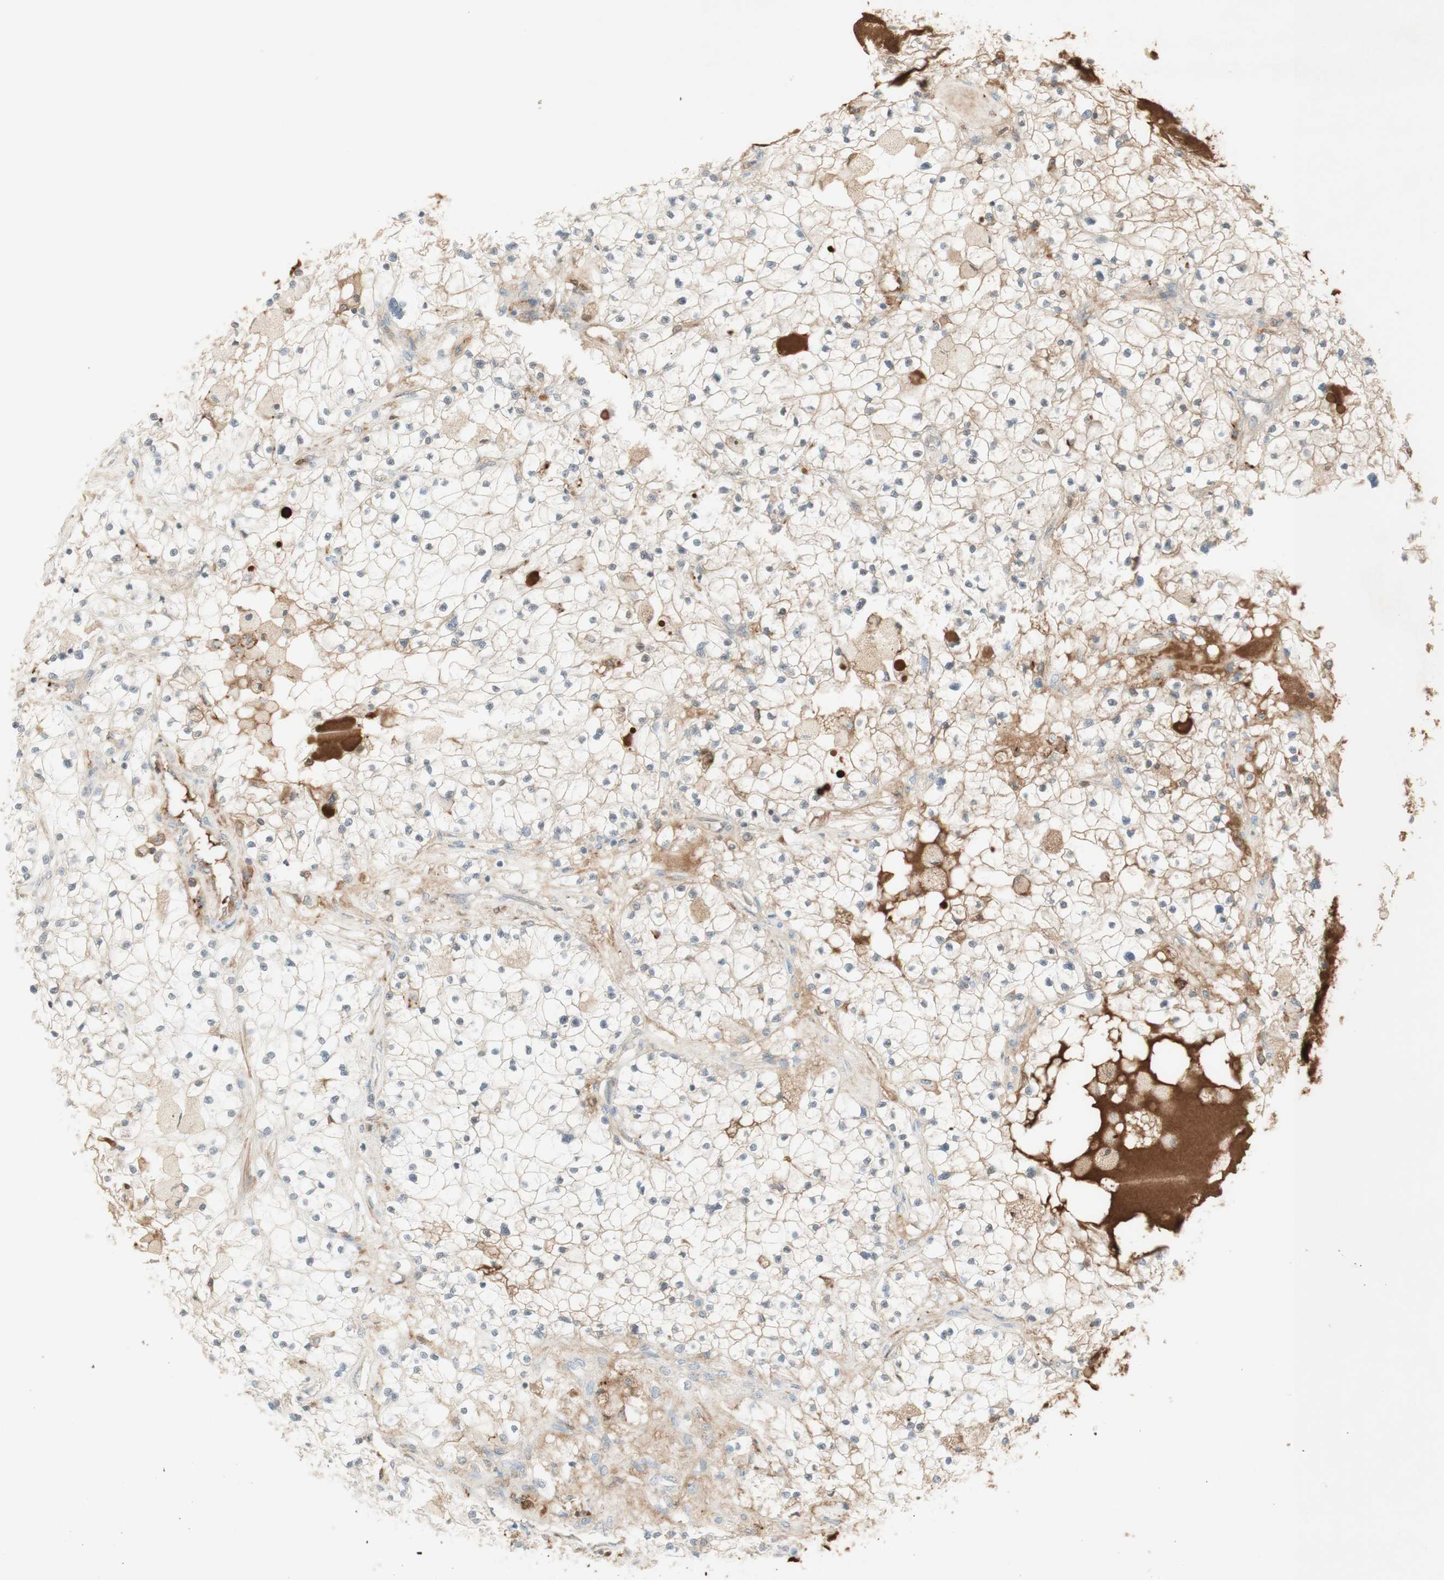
{"staining": {"intensity": "weak", "quantity": "<25%", "location": "cytoplasmic/membranous"}, "tissue": "renal cancer", "cell_type": "Tumor cells", "image_type": "cancer", "snomed": [{"axis": "morphology", "description": "Adenocarcinoma, NOS"}, {"axis": "topography", "description": "Kidney"}], "caption": "Tumor cells show no significant staining in renal adenocarcinoma.", "gene": "NID1", "patient": {"sex": "male", "age": 68}}